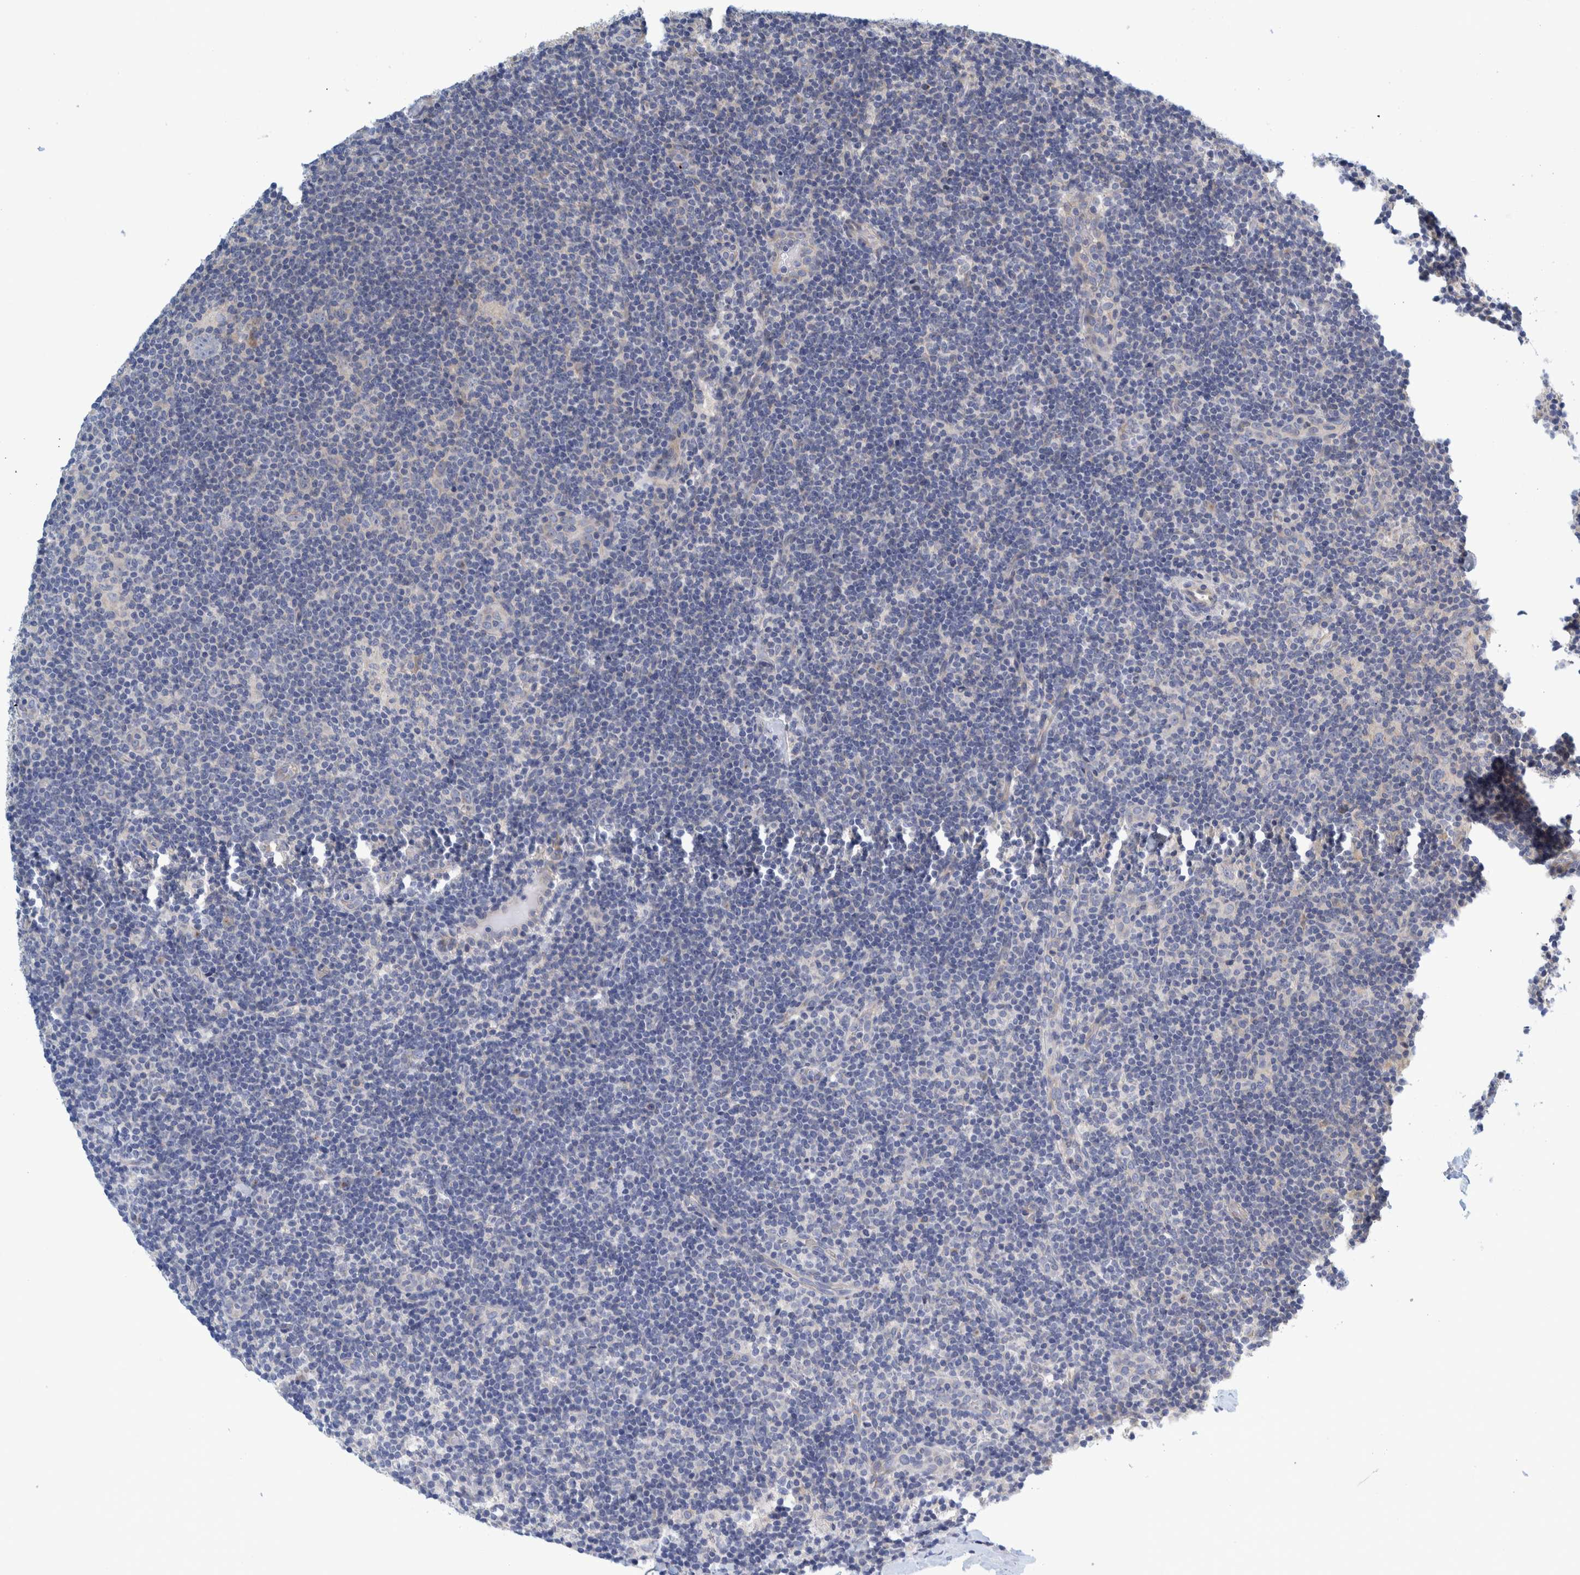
{"staining": {"intensity": "negative", "quantity": "none", "location": "none"}, "tissue": "lymphoma", "cell_type": "Tumor cells", "image_type": "cancer", "snomed": [{"axis": "morphology", "description": "Hodgkin's disease, NOS"}, {"axis": "topography", "description": "Lymph node"}], "caption": "An immunohistochemistry image of Hodgkin's disease is shown. There is no staining in tumor cells of Hodgkin's disease.", "gene": "ZNF324B", "patient": {"sex": "female", "age": 57}}